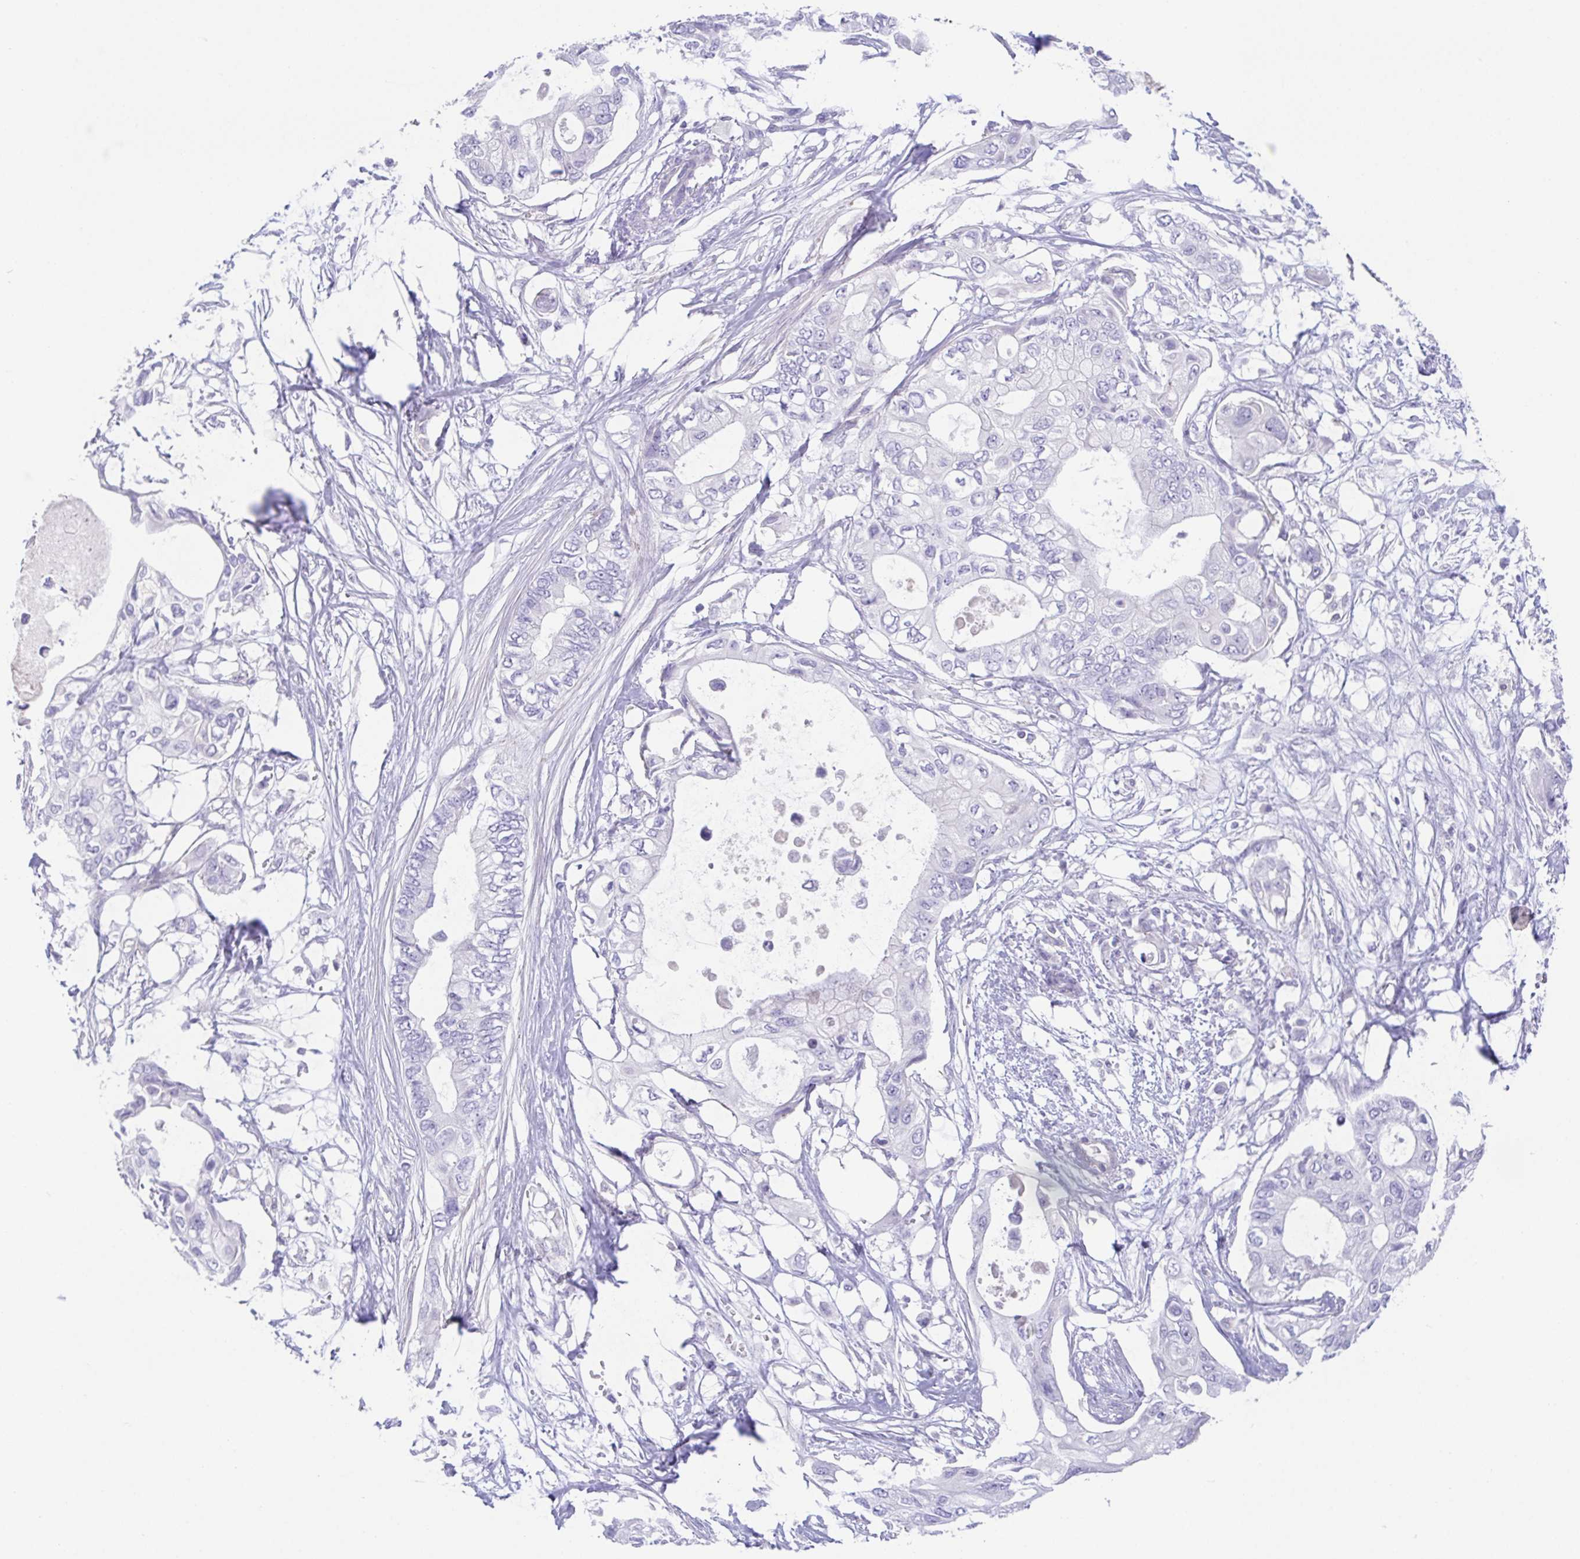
{"staining": {"intensity": "negative", "quantity": "none", "location": "none"}, "tissue": "pancreatic cancer", "cell_type": "Tumor cells", "image_type": "cancer", "snomed": [{"axis": "morphology", "description": "Adenocarcinoma, NOS"}, {"axis": "topography", "description": "Pancreas"}], "caption": "High magnification brightfield microscopy of adenocarcinoma (pancreatic) stained with DAB (3,3'-diaminobenzidine) (brown) and counterstained with hematoxylin (blue): tumor cells show no significant staining.", "gene": "HAPLN2", "patient": {"sex": "female", "age": 63}}